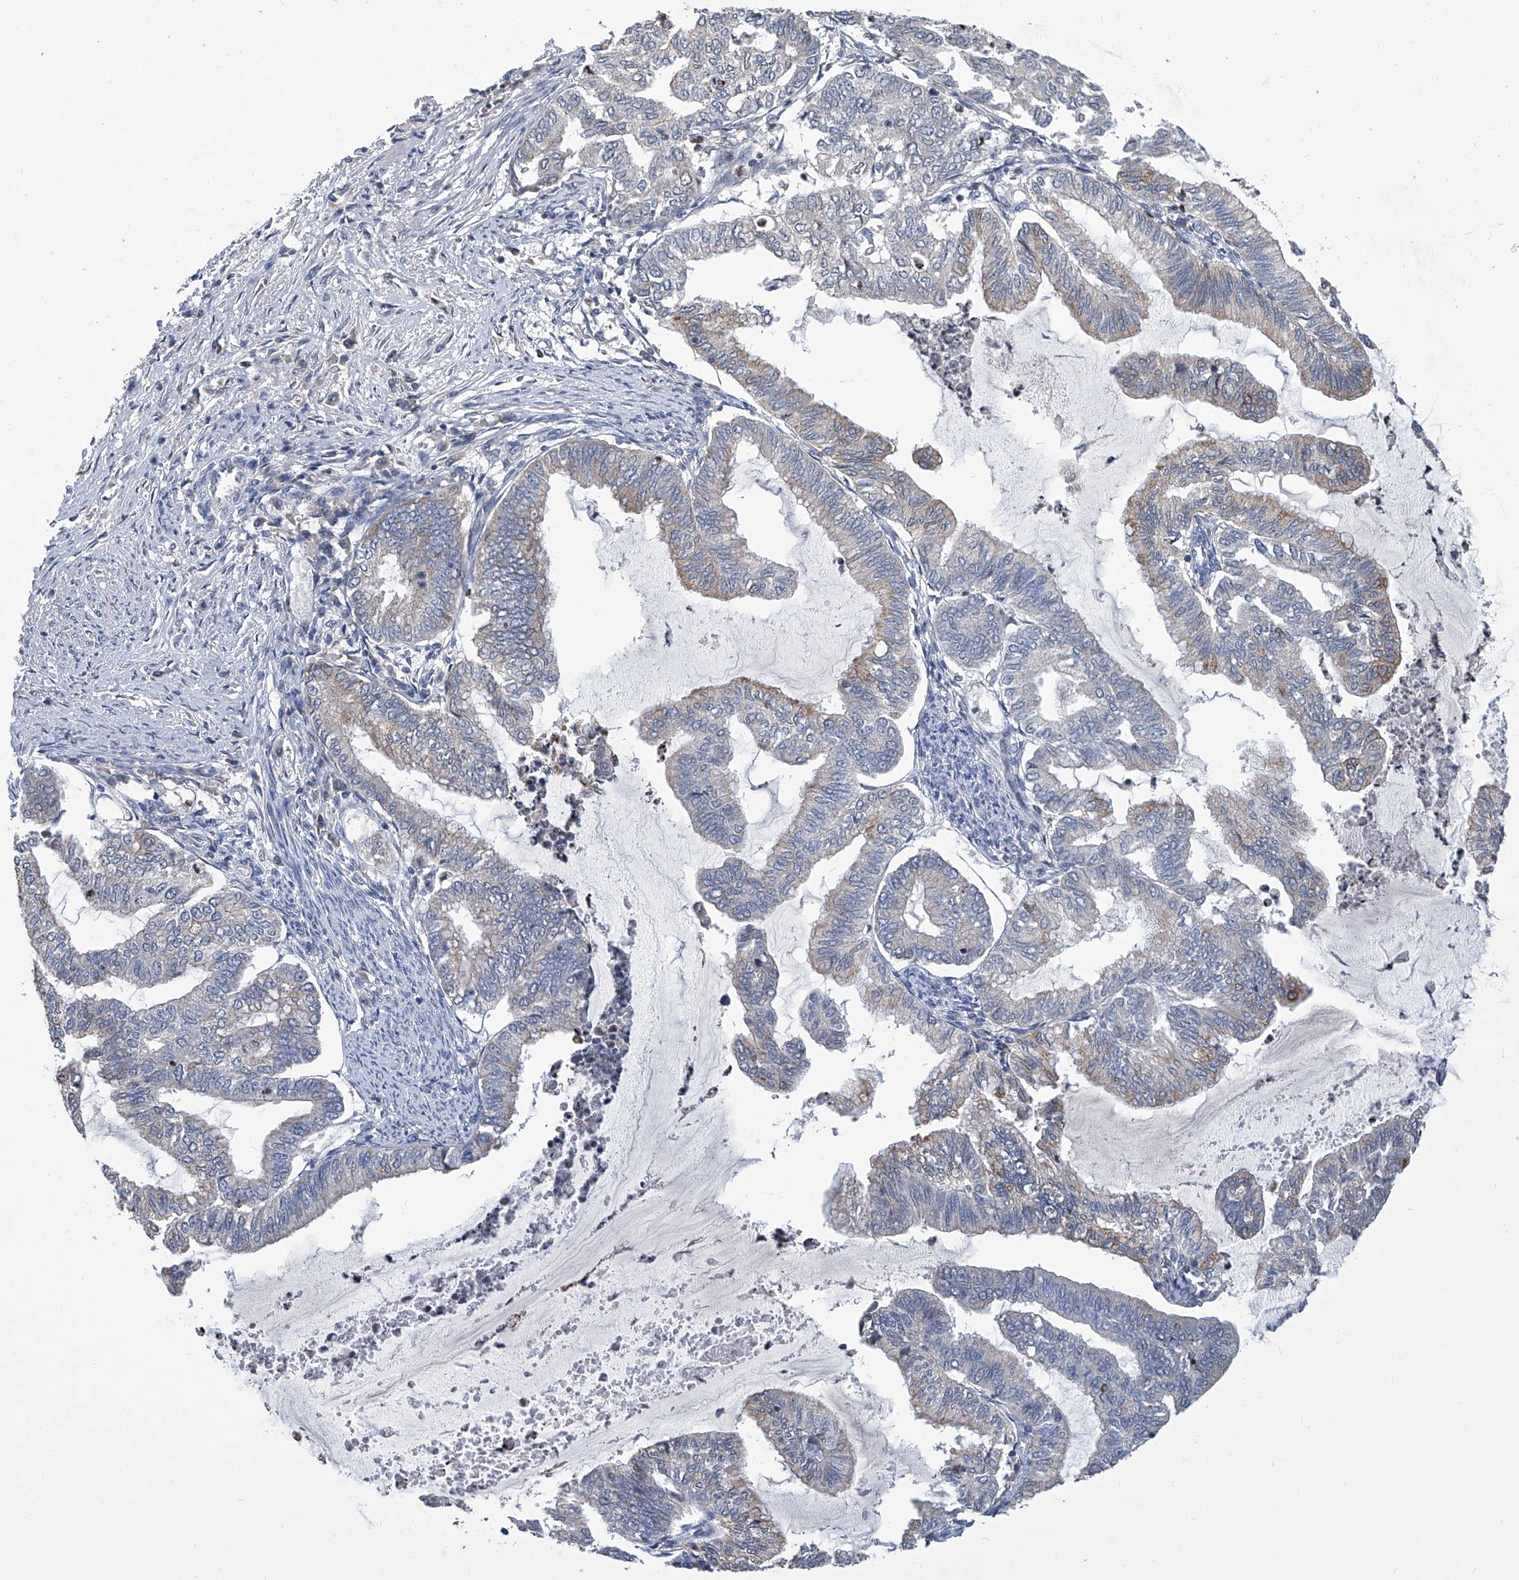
{"staining": {"intensity": "negative", "quantity": "none", "location": "none"}, "tissue": "endometrial cancer", "cell_type": "Tumor cells", "image_type": "cancer", "snomed": [{"axis": "morphology", "description": "Adenocarcinoma, NOS"}, {"axis": "topography", "description": "Endometrium"}], "caption": "There is no significant positivity in tumor cells of endometrial cancer. (DAB (3,3'-diaminobenzidine) IHC with hematoxylin counter stain).", "gene": "TGFBR1", "patient": {"sex": "female", "age": 79}}